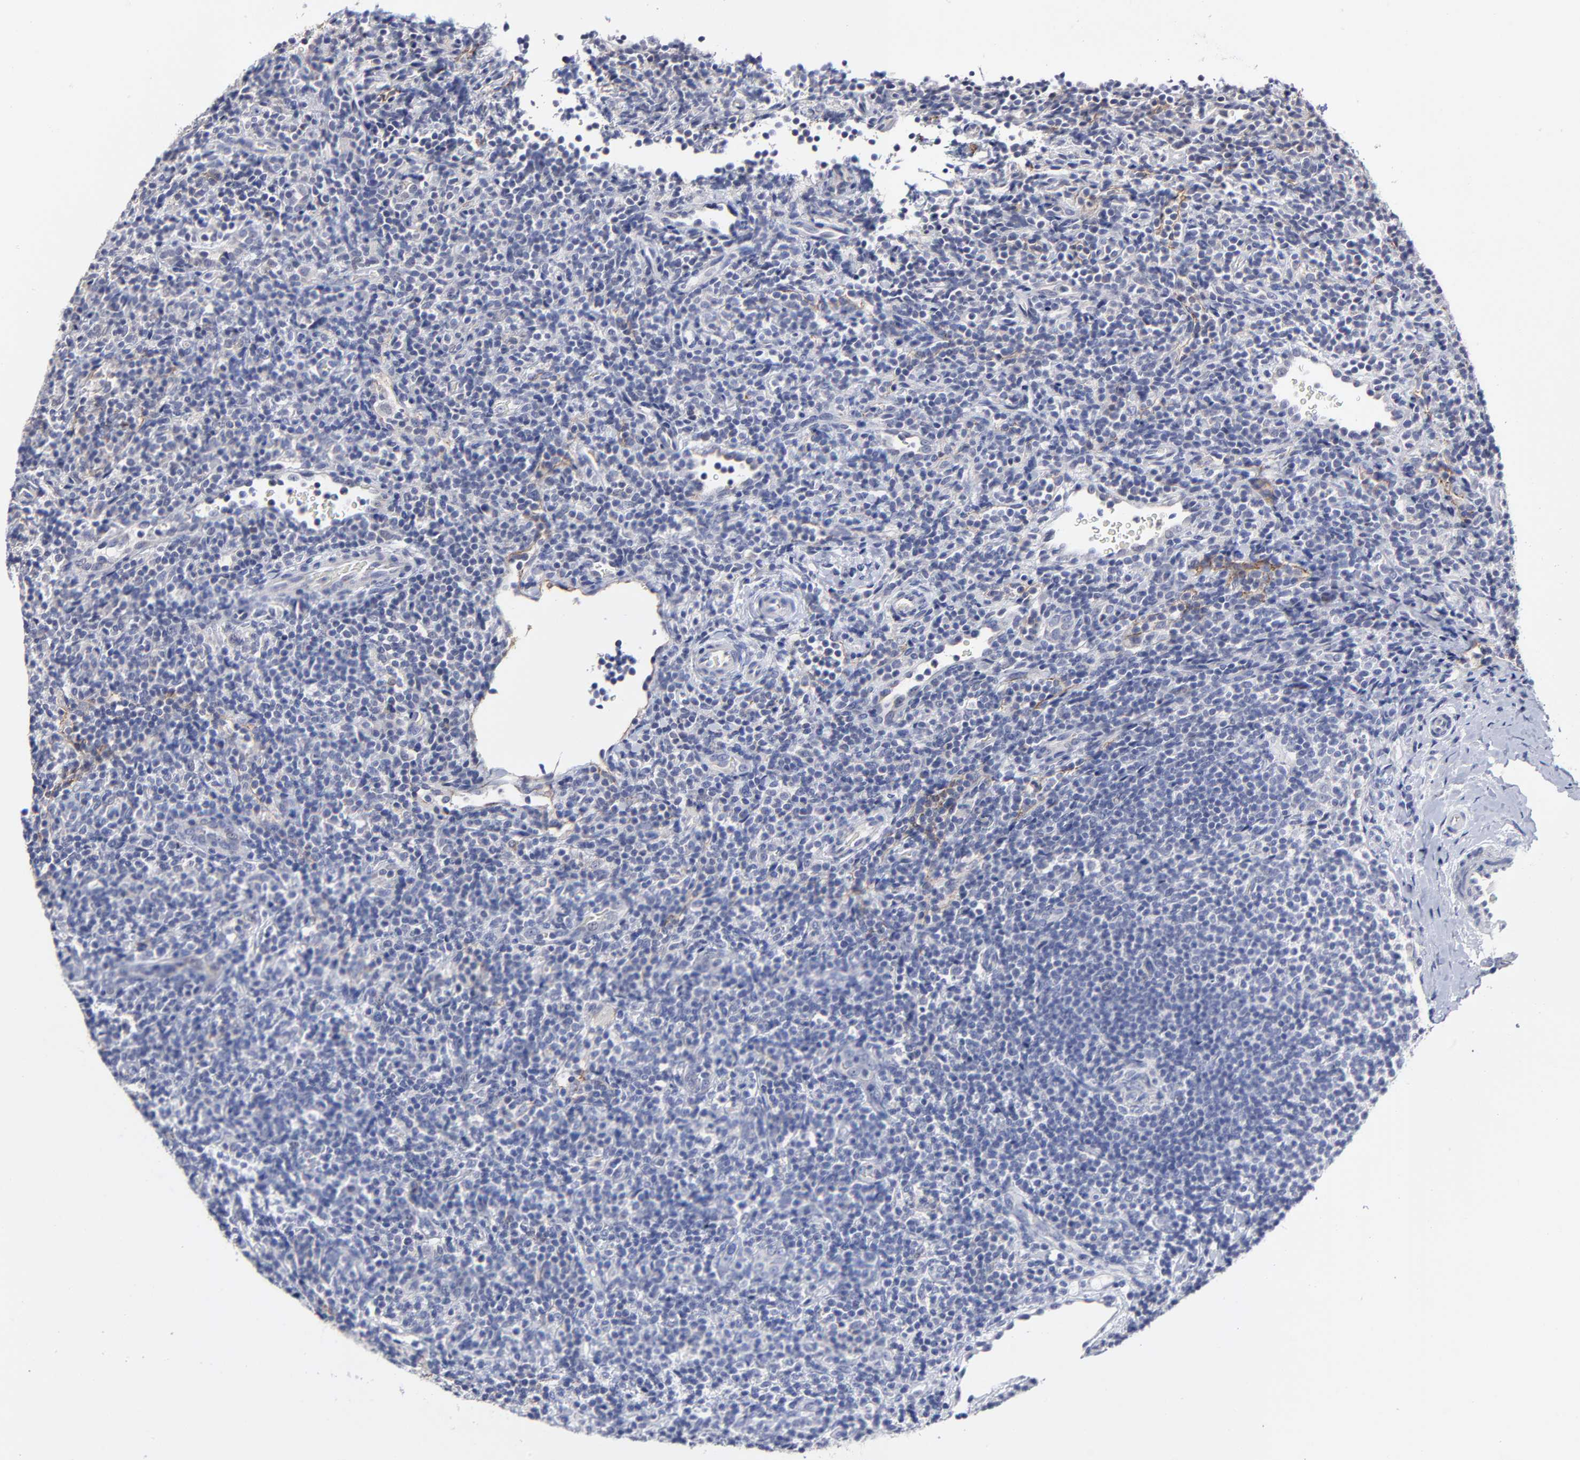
{"staining": {"intensity": "negative", "quantity": "none", "location": "none"}, "tissue": "lymphoma", "cell_type": "Tumor cells", "image_type": "cancer", "snomed": [{"axis": "morphology", "description": "Malignant lymphoma, non-Hodgkin's type, Low grade"}, {"axis": "topography", "description": "Lymph node"}], "caption": "Immunohistochemistry of lymphoma reveals no expression in tumor cells.", "gene": "CXADR", "patient": {"sex": "female", "age": 76}}